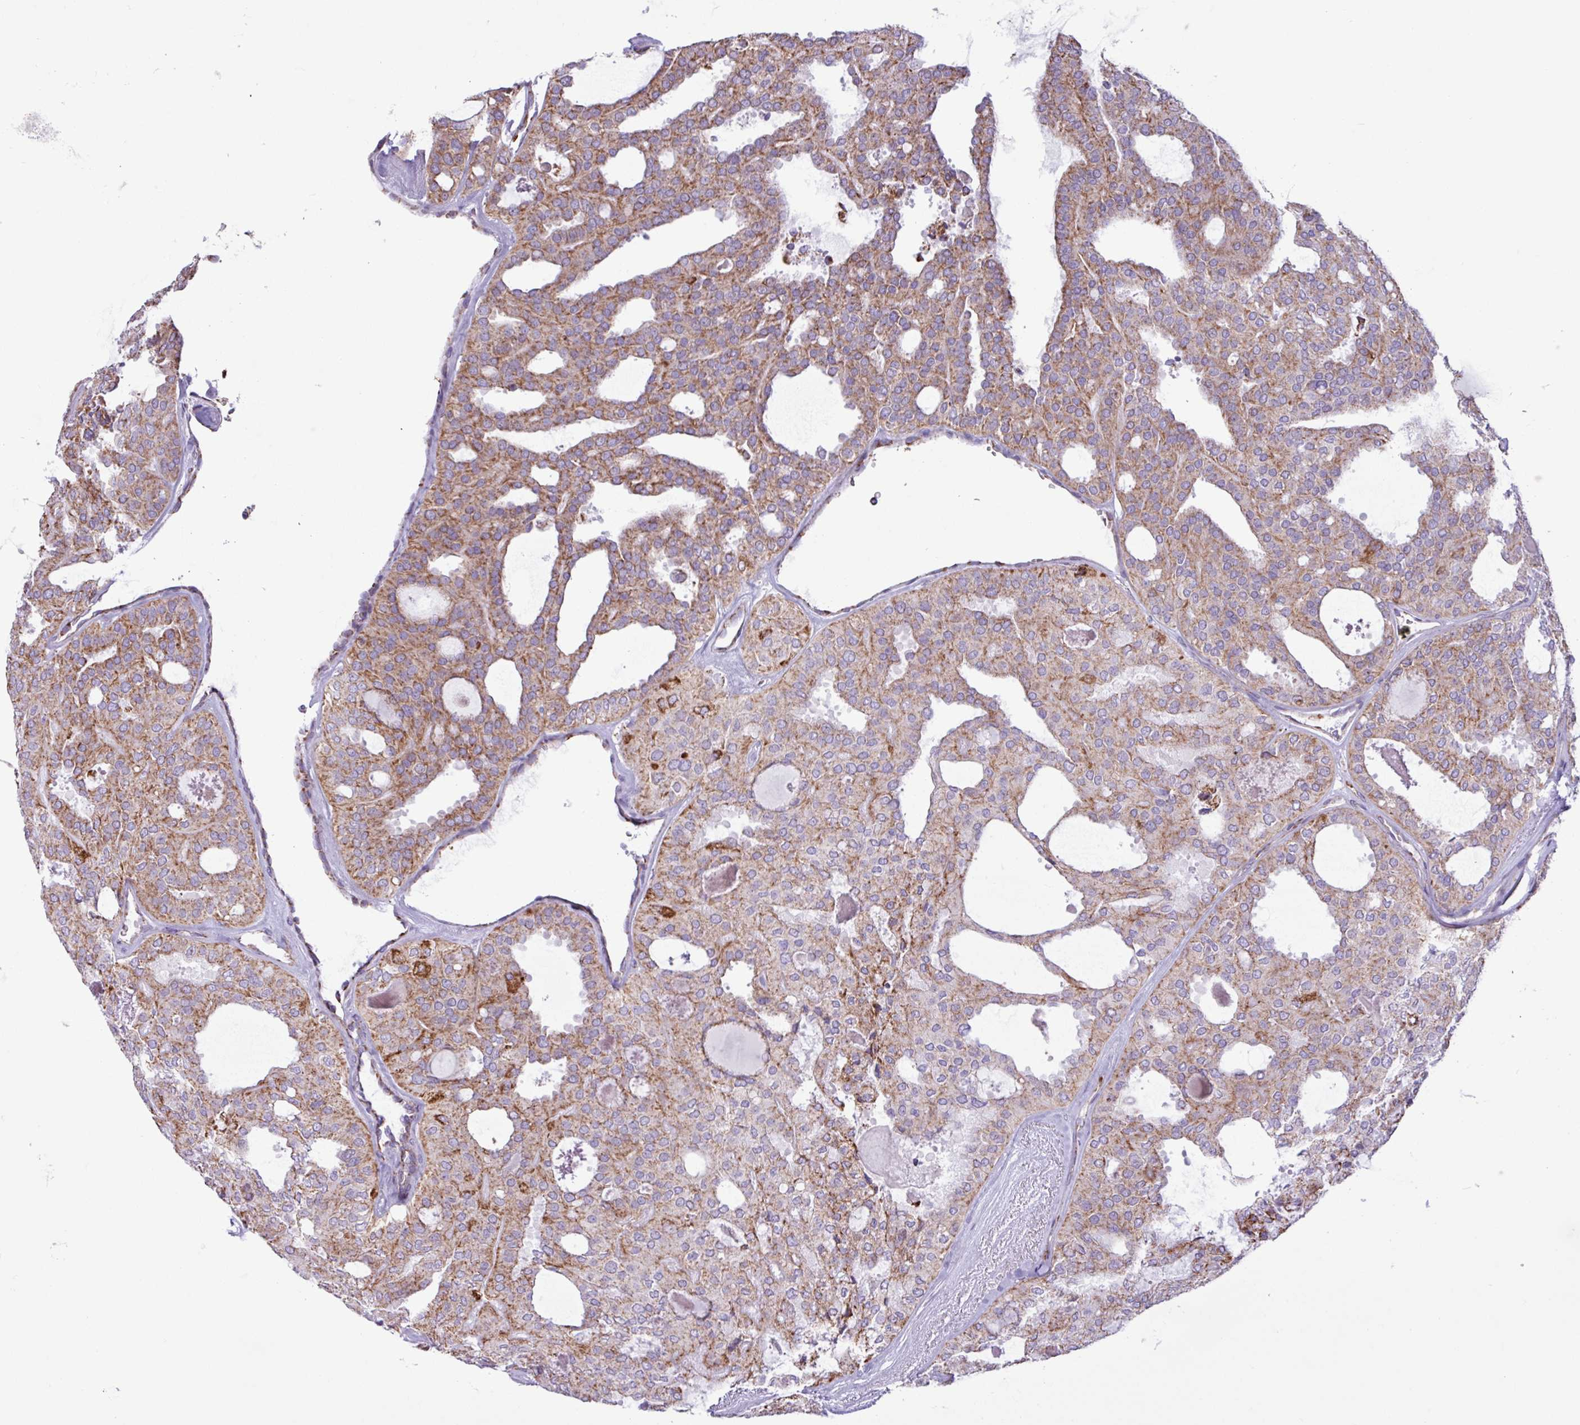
{"staining": {"intensity": "moderate", "quantity": ">75%", "location": "cytoplasmic/membranous"}, "tissue": "thyroid cancer", "cell_type": "Tumor cells", "image_type": "cancer", "snomed": [{"axis": "morphology", "description": "Follicular adenoma carcinoma, NOS"}, {"axis": "topography", "description": "Thyroid gland"}], "caption": "Brown immunohistochemical staining in thyroid cancer demonstrates moderate cytoplasmic/membranous positivity in about >75% of tumor cells.", "gene": "RTL3", "patient": {"sex": "male", "age": 75}}